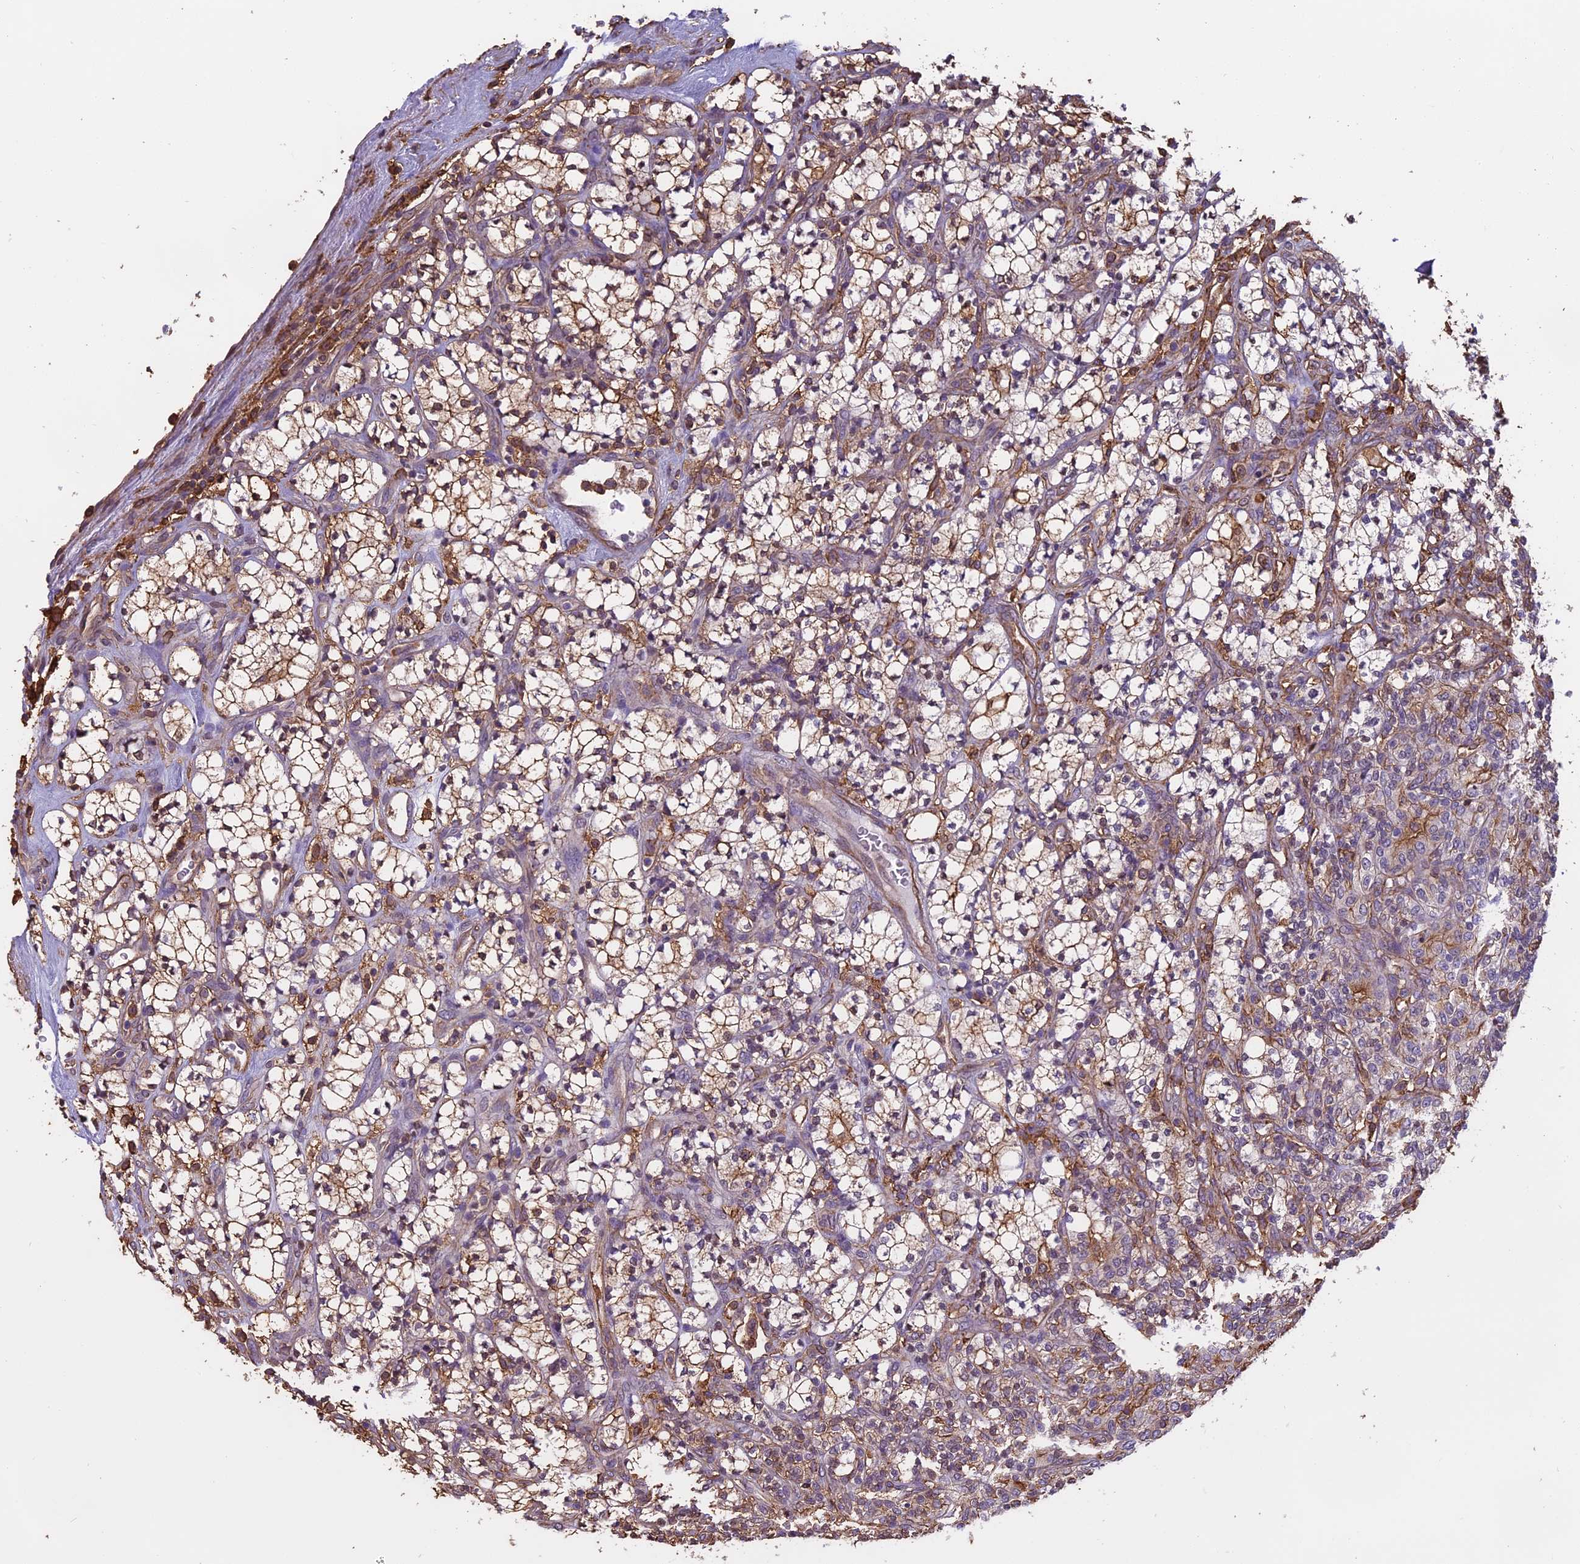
{"staining": {"intensity": "moderate", "quantity": ">75%", "location": "cytoplasmic/membranous"}, "tissue": "renal cancer", "cell_type": "Tumor cells", "image_type": "cancer", "snomed": [{"axis": "morphology", "description": "Adenocarcinoma, NOS"}, {"axis": "topography", "description": "Kidney"}], "caption": "Renal cancer (adenocarcinoma) stained with immunohistochemistry (IHC) reveals moderate cytoplasmic/membranous positivity in approximately >75% of tumor cells. Using DAB (3,3'-diaminobenzidine) (brown) and hematoxylin (blue) stains, captured at high magnification using brightfield microscopy.", "gene": "TMEM255B", "patient": {"sex": "male", "age": 77}}